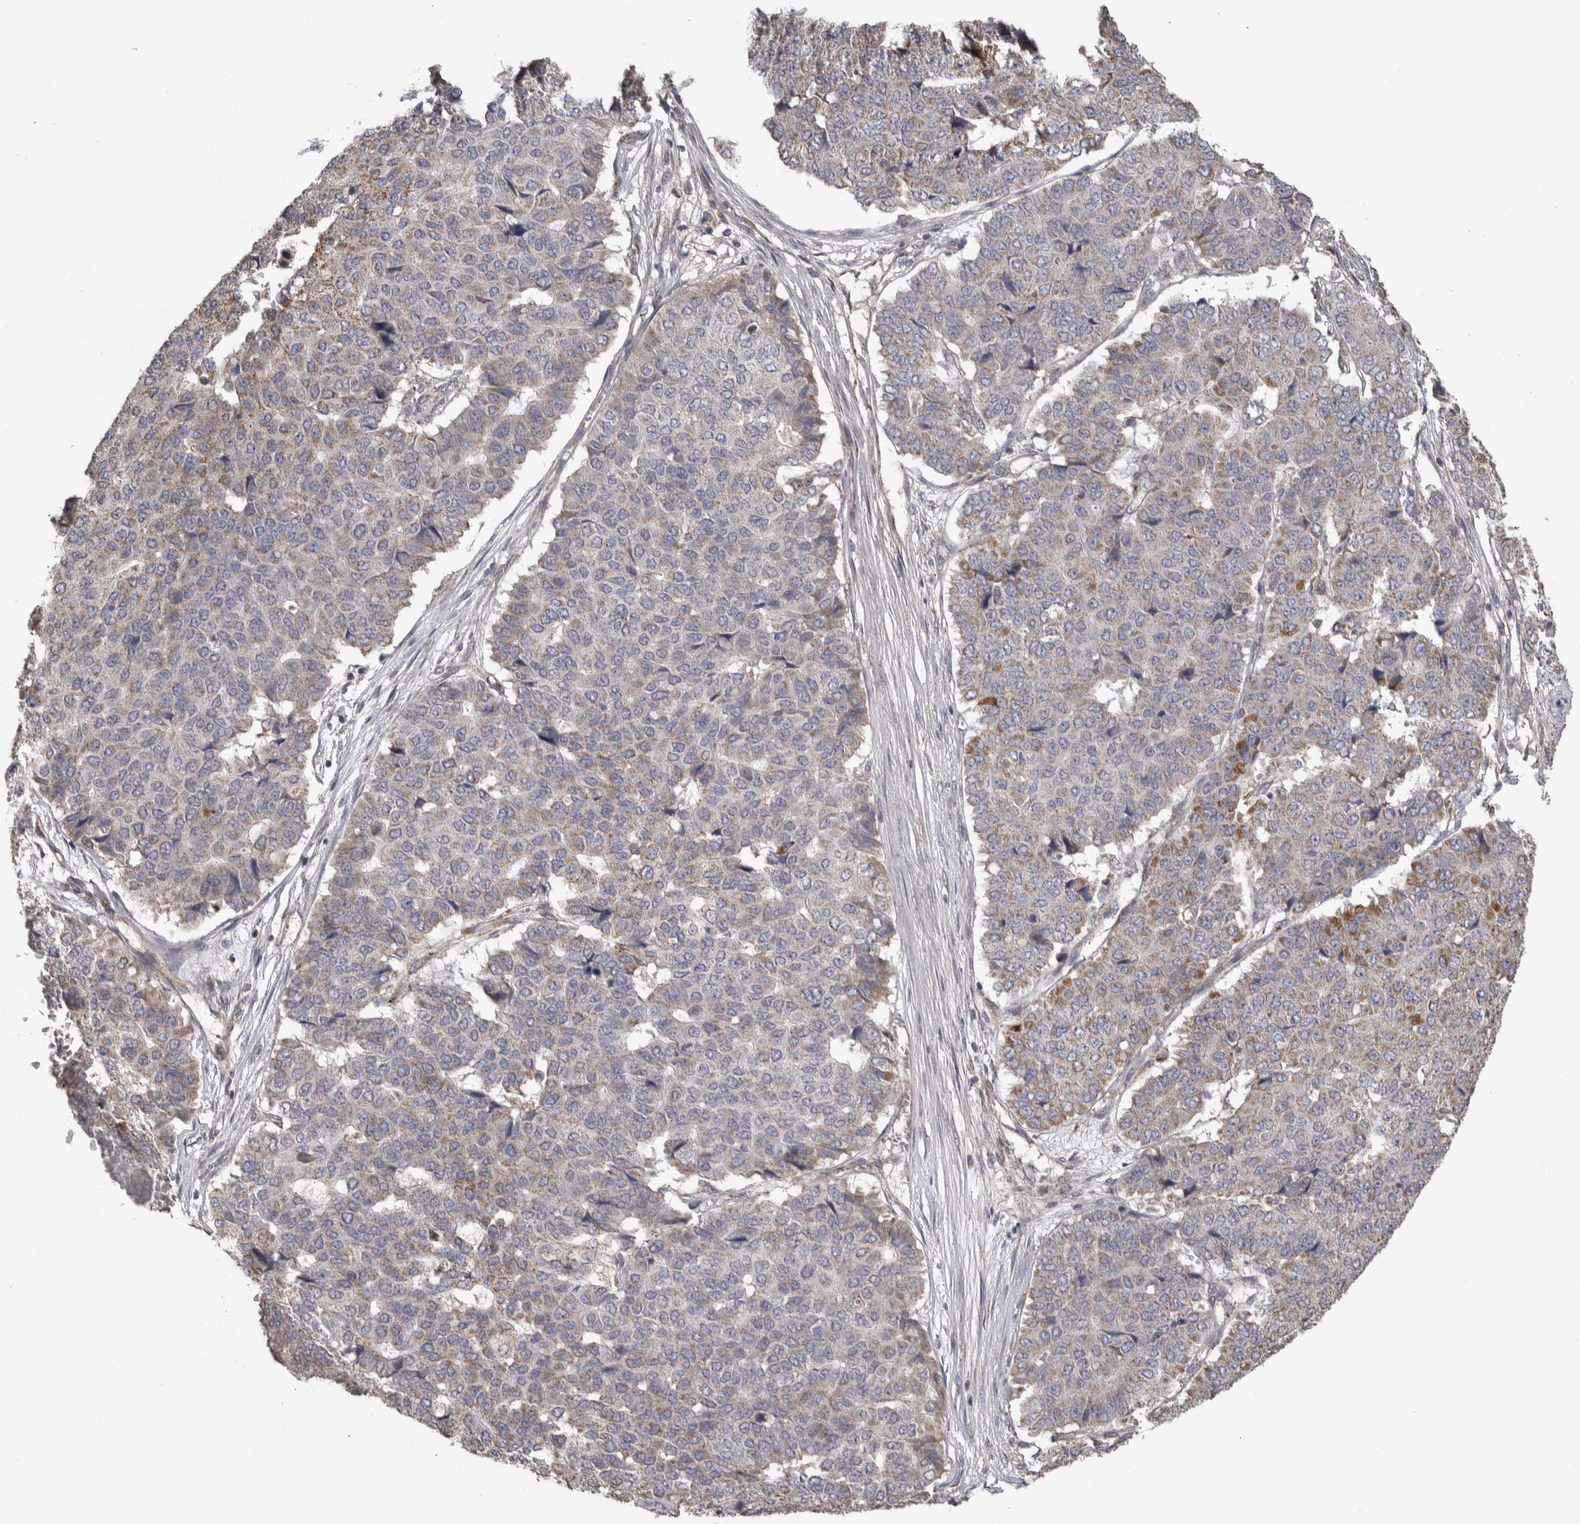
{"staining": {"intensity": "moderate", "quantity": "25%-75%", "location": "cytoplasmic/membranous"}, "tissue": "pancreatic cancer", "cell_type": "Tumor cells", "image_type": "cancer", "snomed": [{"axis": "morphology", "description": "Adenocarcinoma, NOS"}, {"axis": "topography", "description": "Pancreas"}], "caption": "DAB immunohistochemical staining of human pancreatic cancer displays moderate cytoplasmic/membranous protein expression in about 25%-75% of tumor cells.", "gene": "SCO1", "patient": {"sex": "male", "age": 50}}